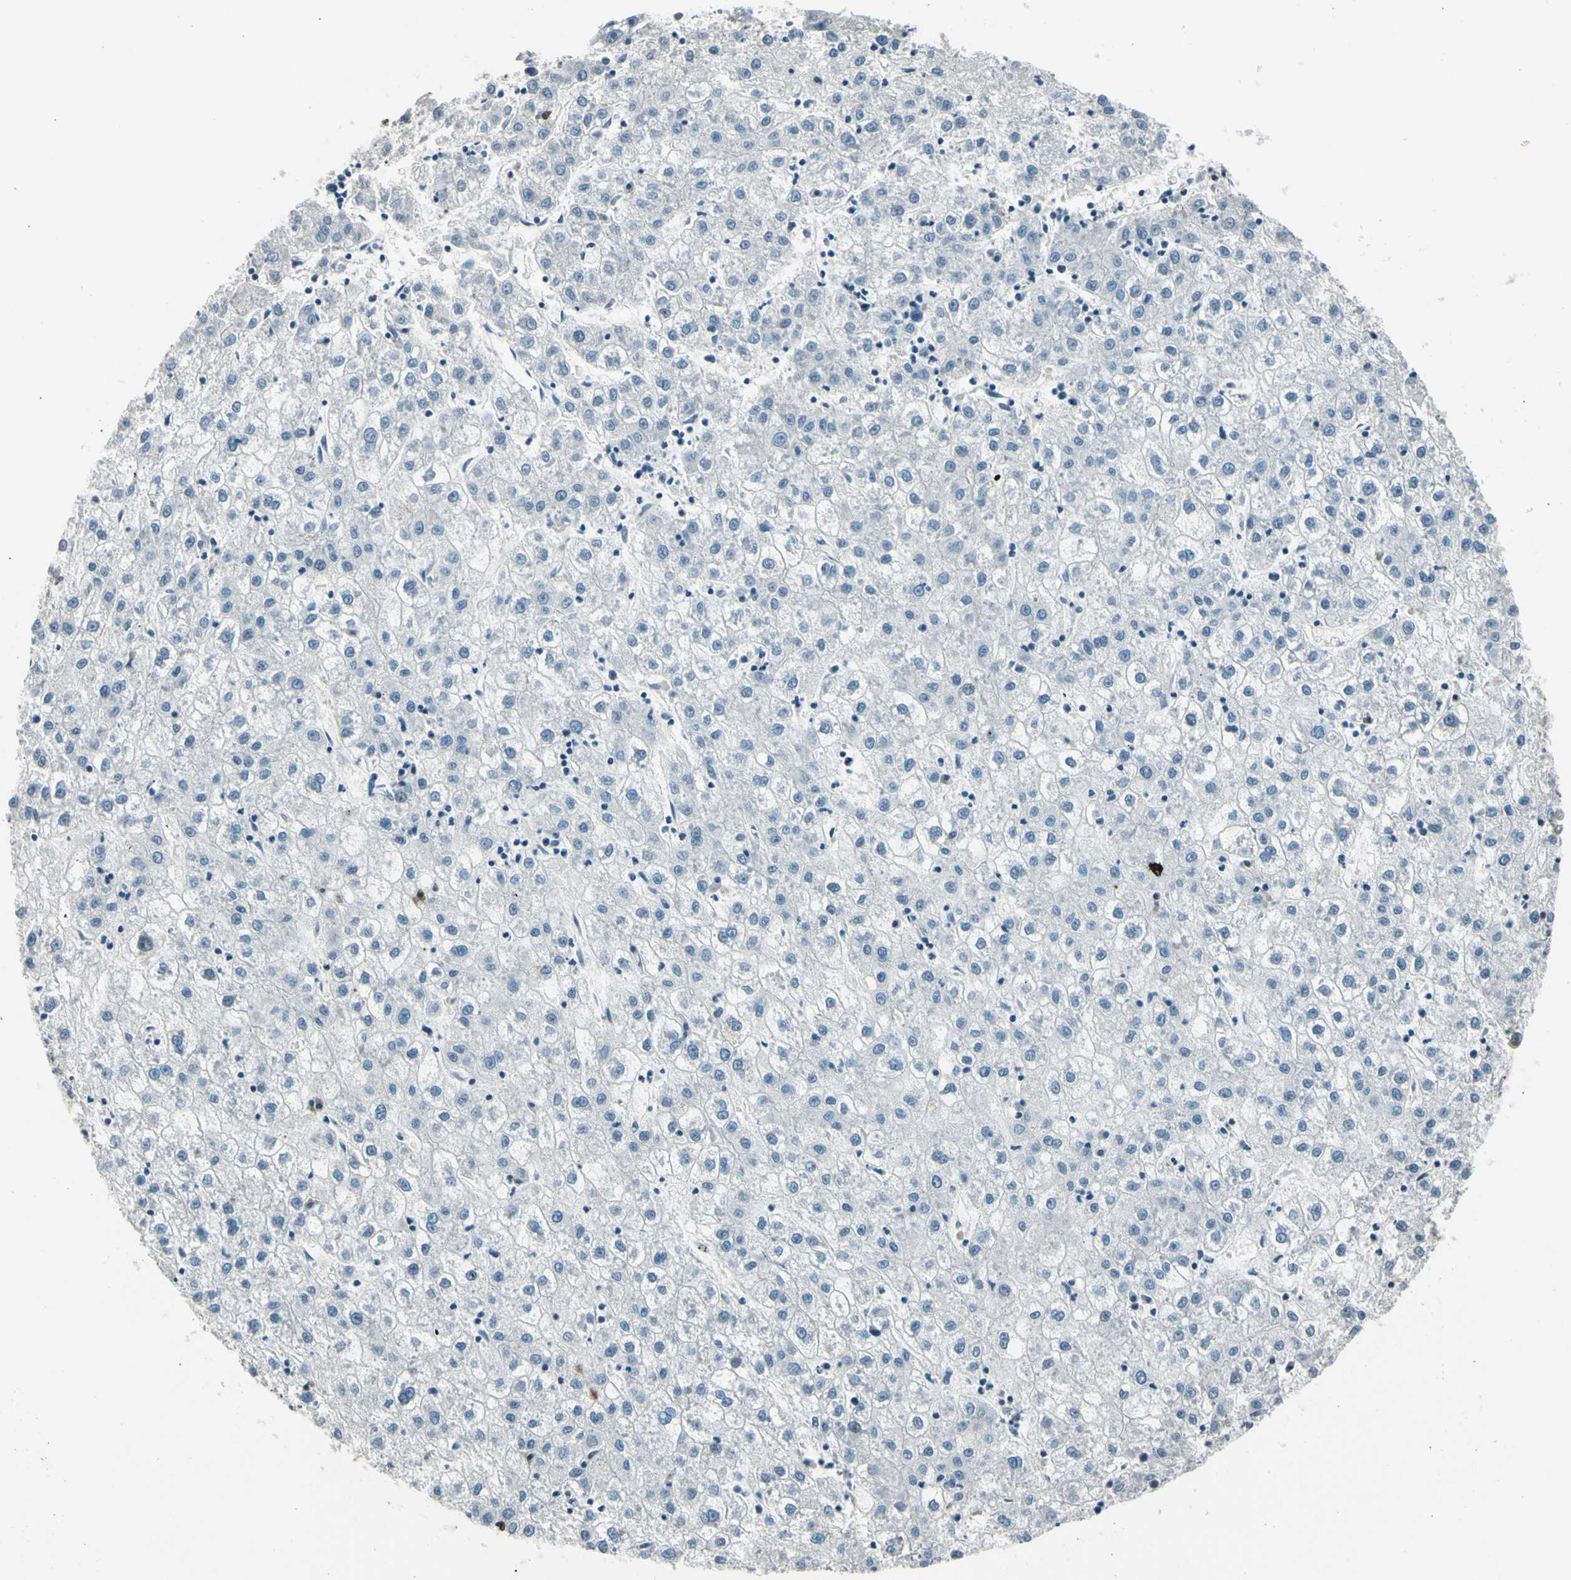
{"staining": {"intensity": "negative", "quantity": "none", "location": "none"}, "tissue": "liver cancer", "cell_type": "Tumor cells", "image_type": "cancer", "snomed": [{"axis": "morphology", "description": "Carcinoma, Hepatocellular, NOS"}, {"axis": "topography", "description": "Liver"}], "caption": "This is an immunohistochemistry image of liver hepatocellular carcinoma. There is no staining in tumor cells.", "gene": "PDPN", "patient": {"sex": "male", "age": 72}}